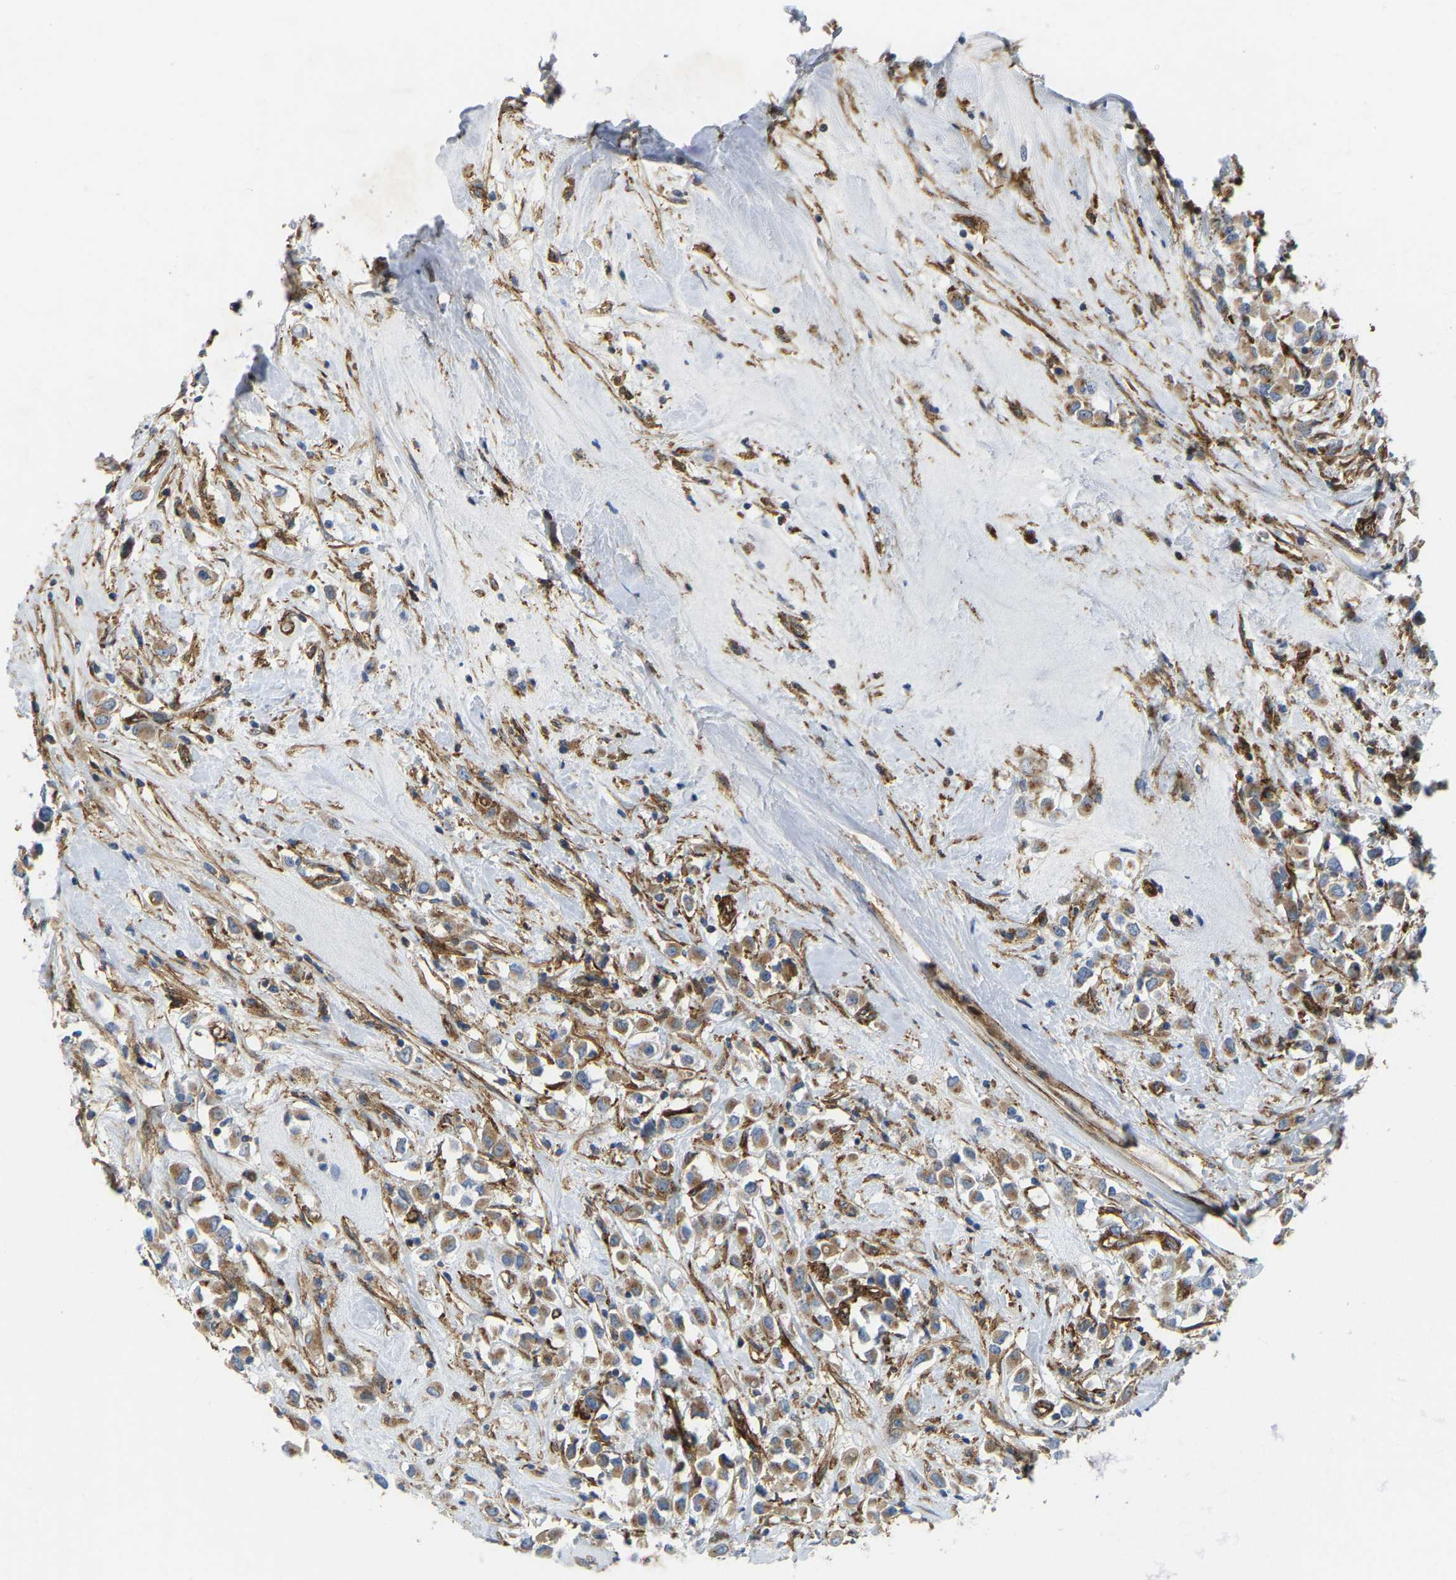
{"staining": {"intensity": "moderate", "quantity": ">75%", "location": "cytoplasmic/membranous"}, "tissue": "breast cancer", "cell_type": "Tumor cells", "image_type": "cancer", "snomed": [{"axis": "morphology", "description": "Duct carcinoma"}, {"axis": "topography", "description": "Breast"}], "caption": "Breast intraductal carcinoma stained with DAB (3,3'-diaminobenzidine) IHC reveals medium levels of moderate cytoplasmic/membranous positivity in about >75% of tumor cells.", "gene": "PICALM", "patient": {"sex": "female", "age": 61}}